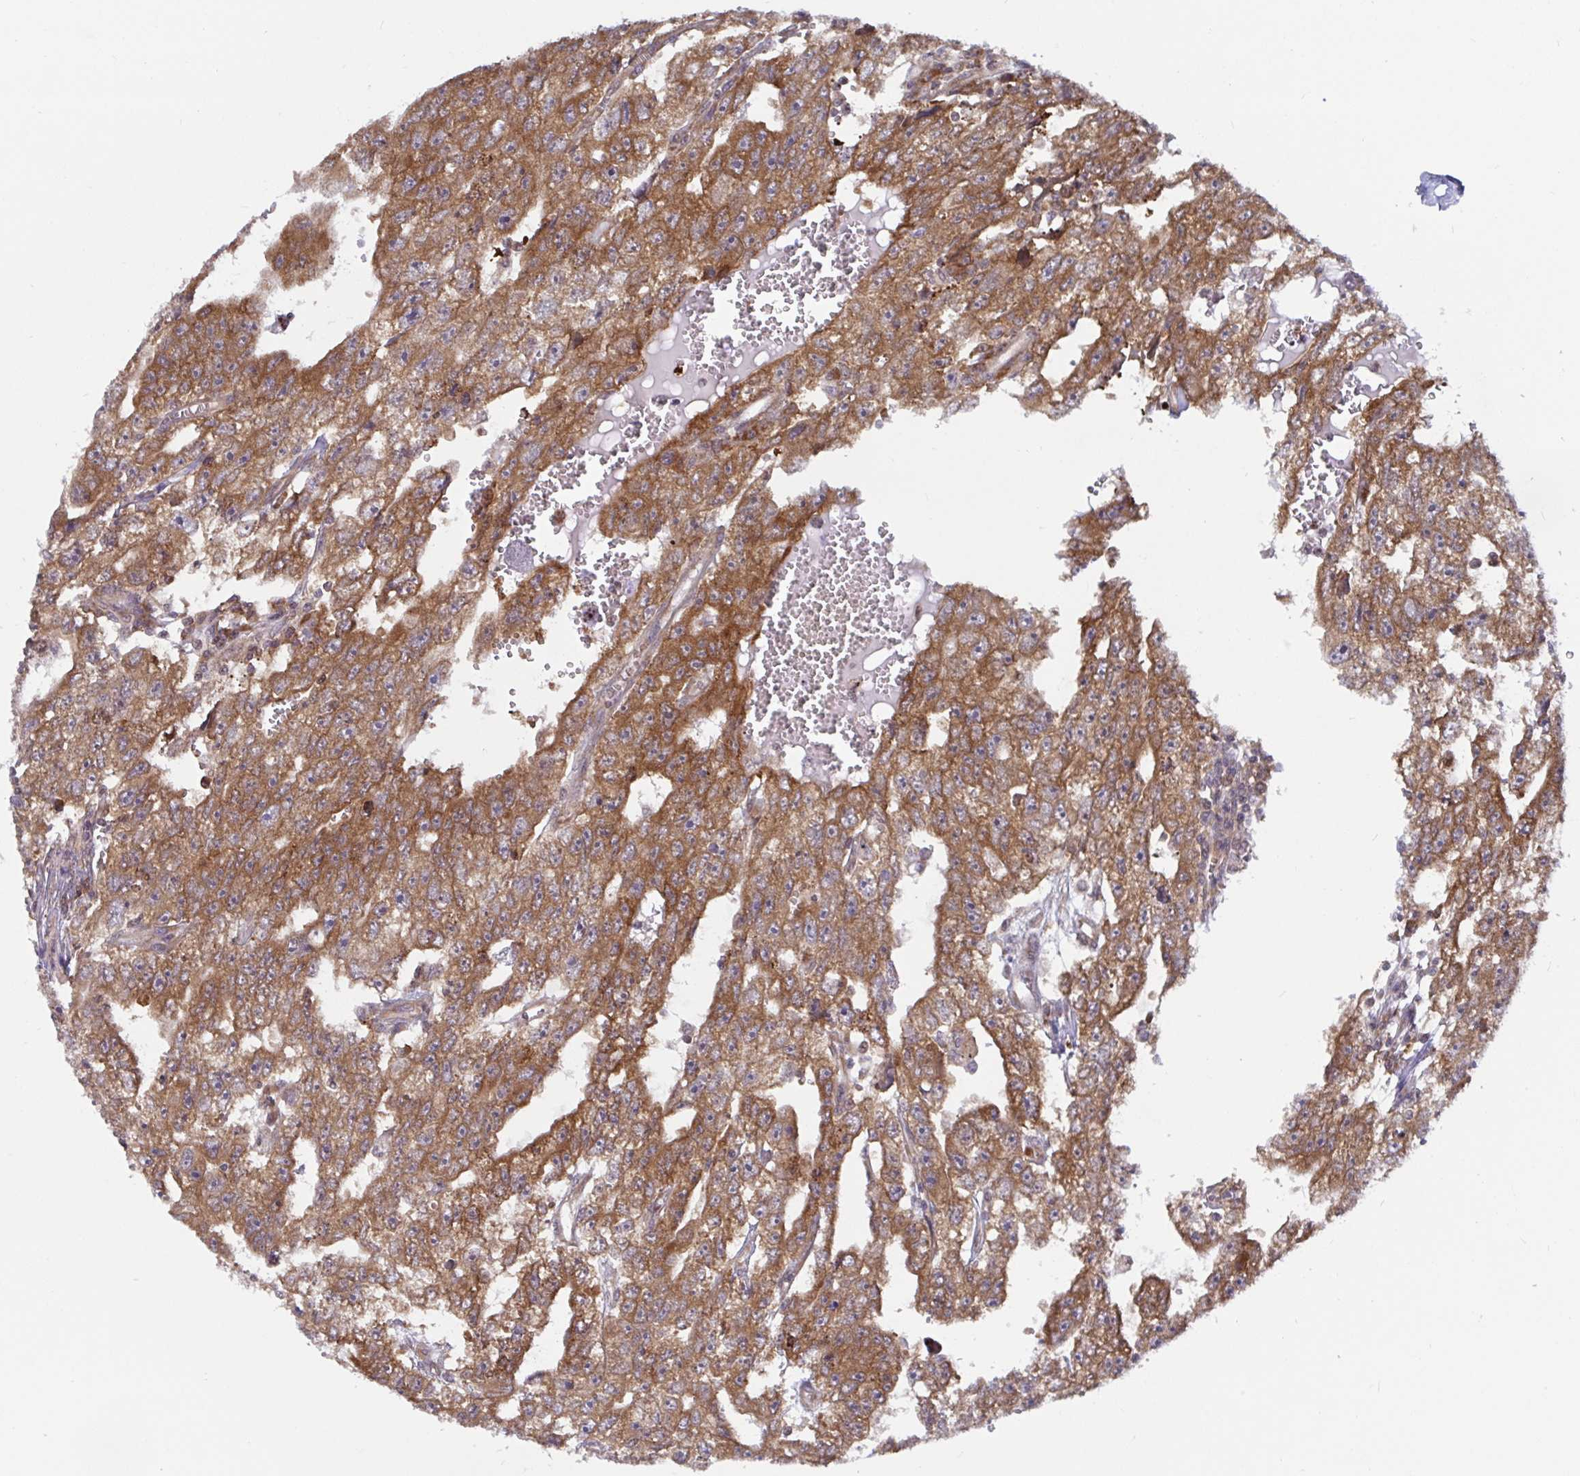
{"staining": {"intensity": "moderate", "quantity": ">75%", "location": "cytoplasmic/membranous"}, "tissue": "testis cancer", "cell_type": "Tumor cells", "image_type": "cancer", "snomed": [{"axis": "morphology", "description": "Carcinoma, Embryonal, NOS"}, {"axis": "topography", "description": "Testis"}], "caption": "Immunohistochemical staining of human testis embryonal carcinoma shows moderate cytoplasmic/membranous protein expression in approximately >75% of tumor cells.", "gene": "LARP1", "patient": {"sex": "male", "age": 20}}